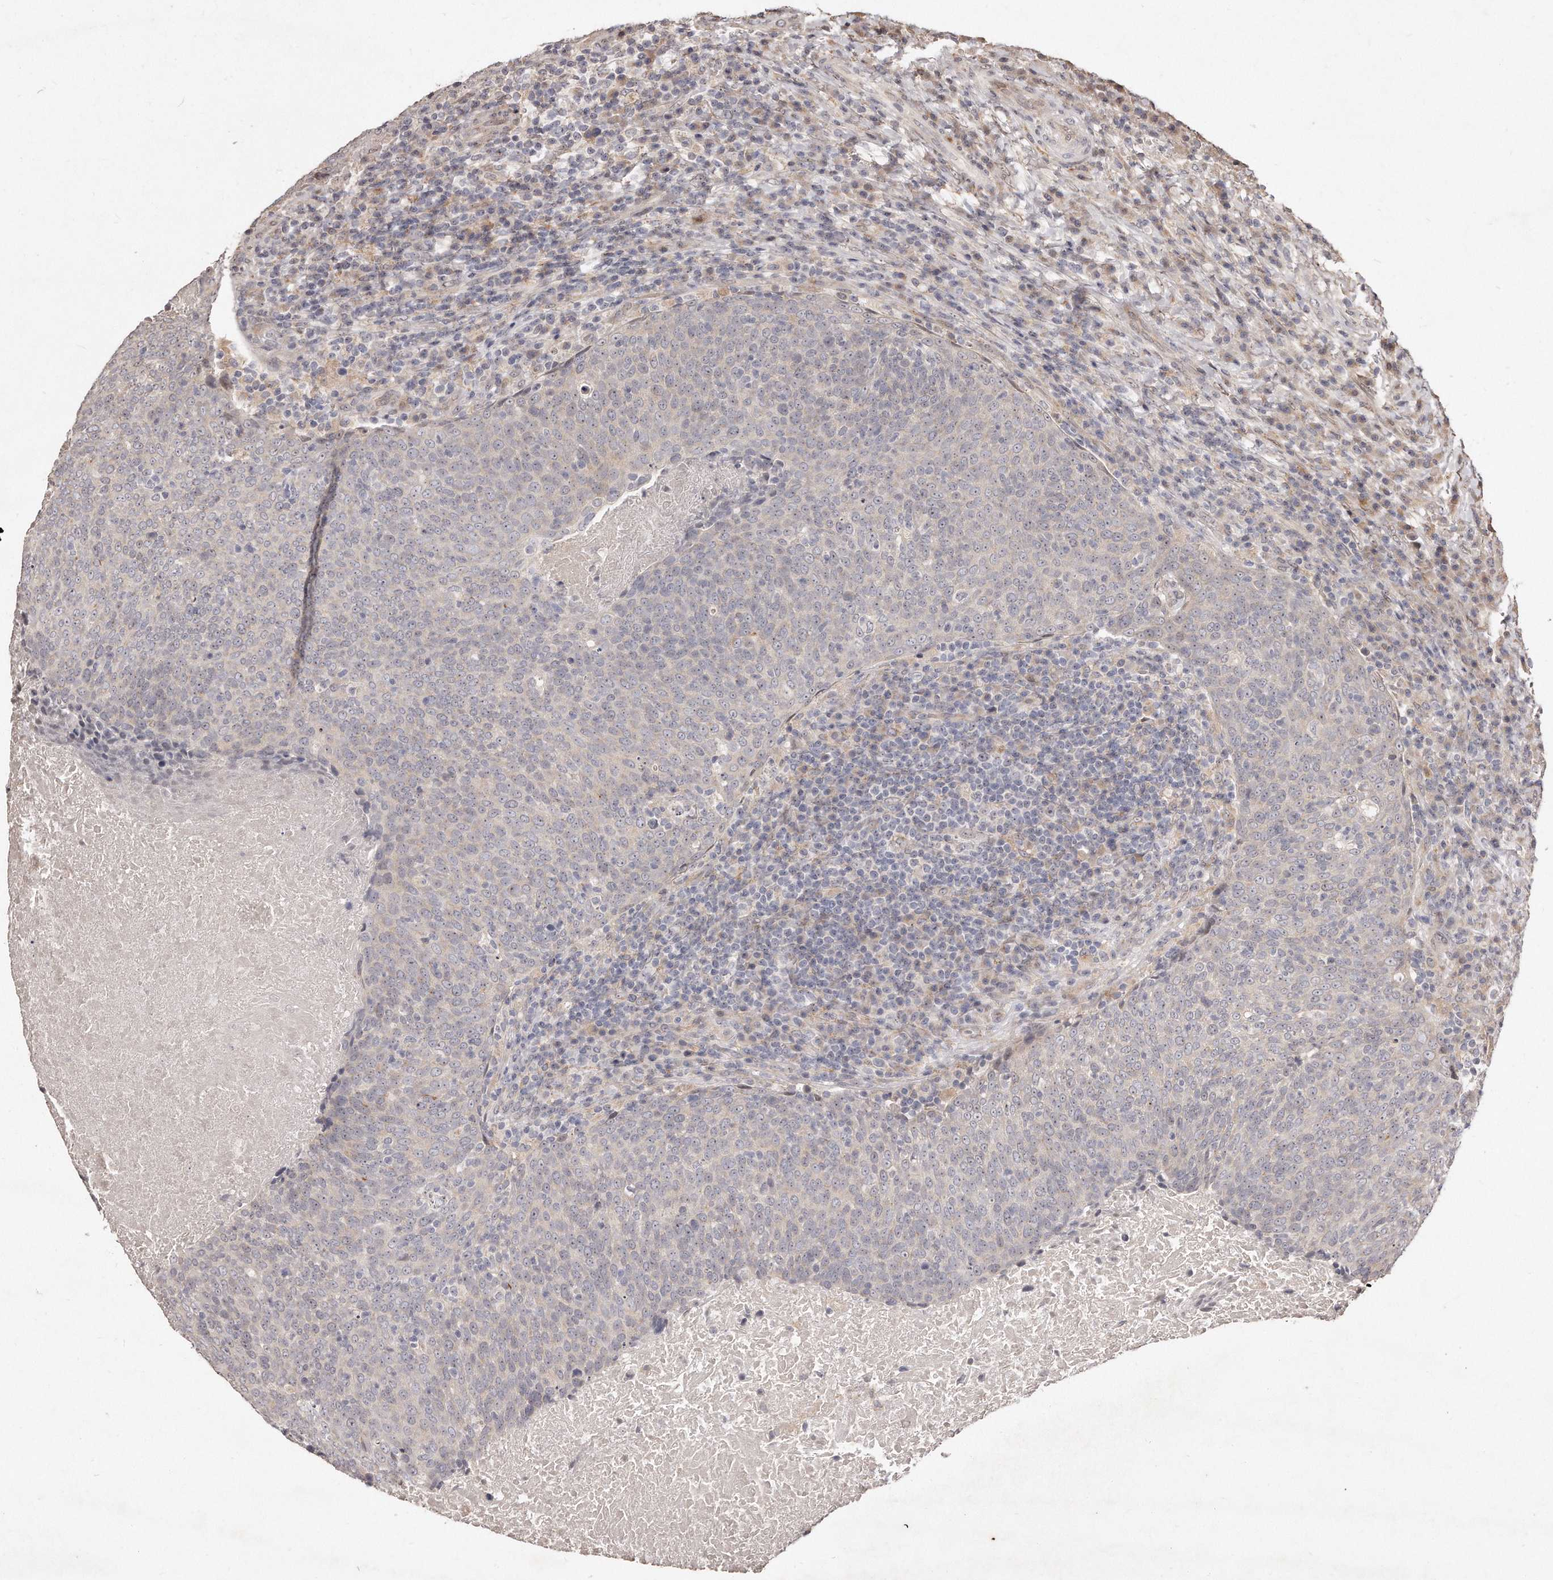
{"staining": {"intensity": "negative", "quantity": "none", "location": "none"}, "tissue": "head and neck cancer", "cell_type": "Tumor cells", "image_type": "cancer", "snomed": [{"axis": "morphology", "description": "Squamous cell carcinoma, NOS"}, {"axis": "morphology", "description": "Squamous cell carcinoma, metastatic, NOS"}, {"axis": "topography", "description": "Lymph node"}, {"axis": "topography", "description": "Head-Neck"}], "caption": "An immunohistochemistry (IHC) image of head and neck metastatic squamous cell carcinoma is shown. There is no staining in tumor cells of head and neck metastatic squamous cell carcinoma.", "gene": "HASPIN", "patient": {"sex": "male", "age": 62}}